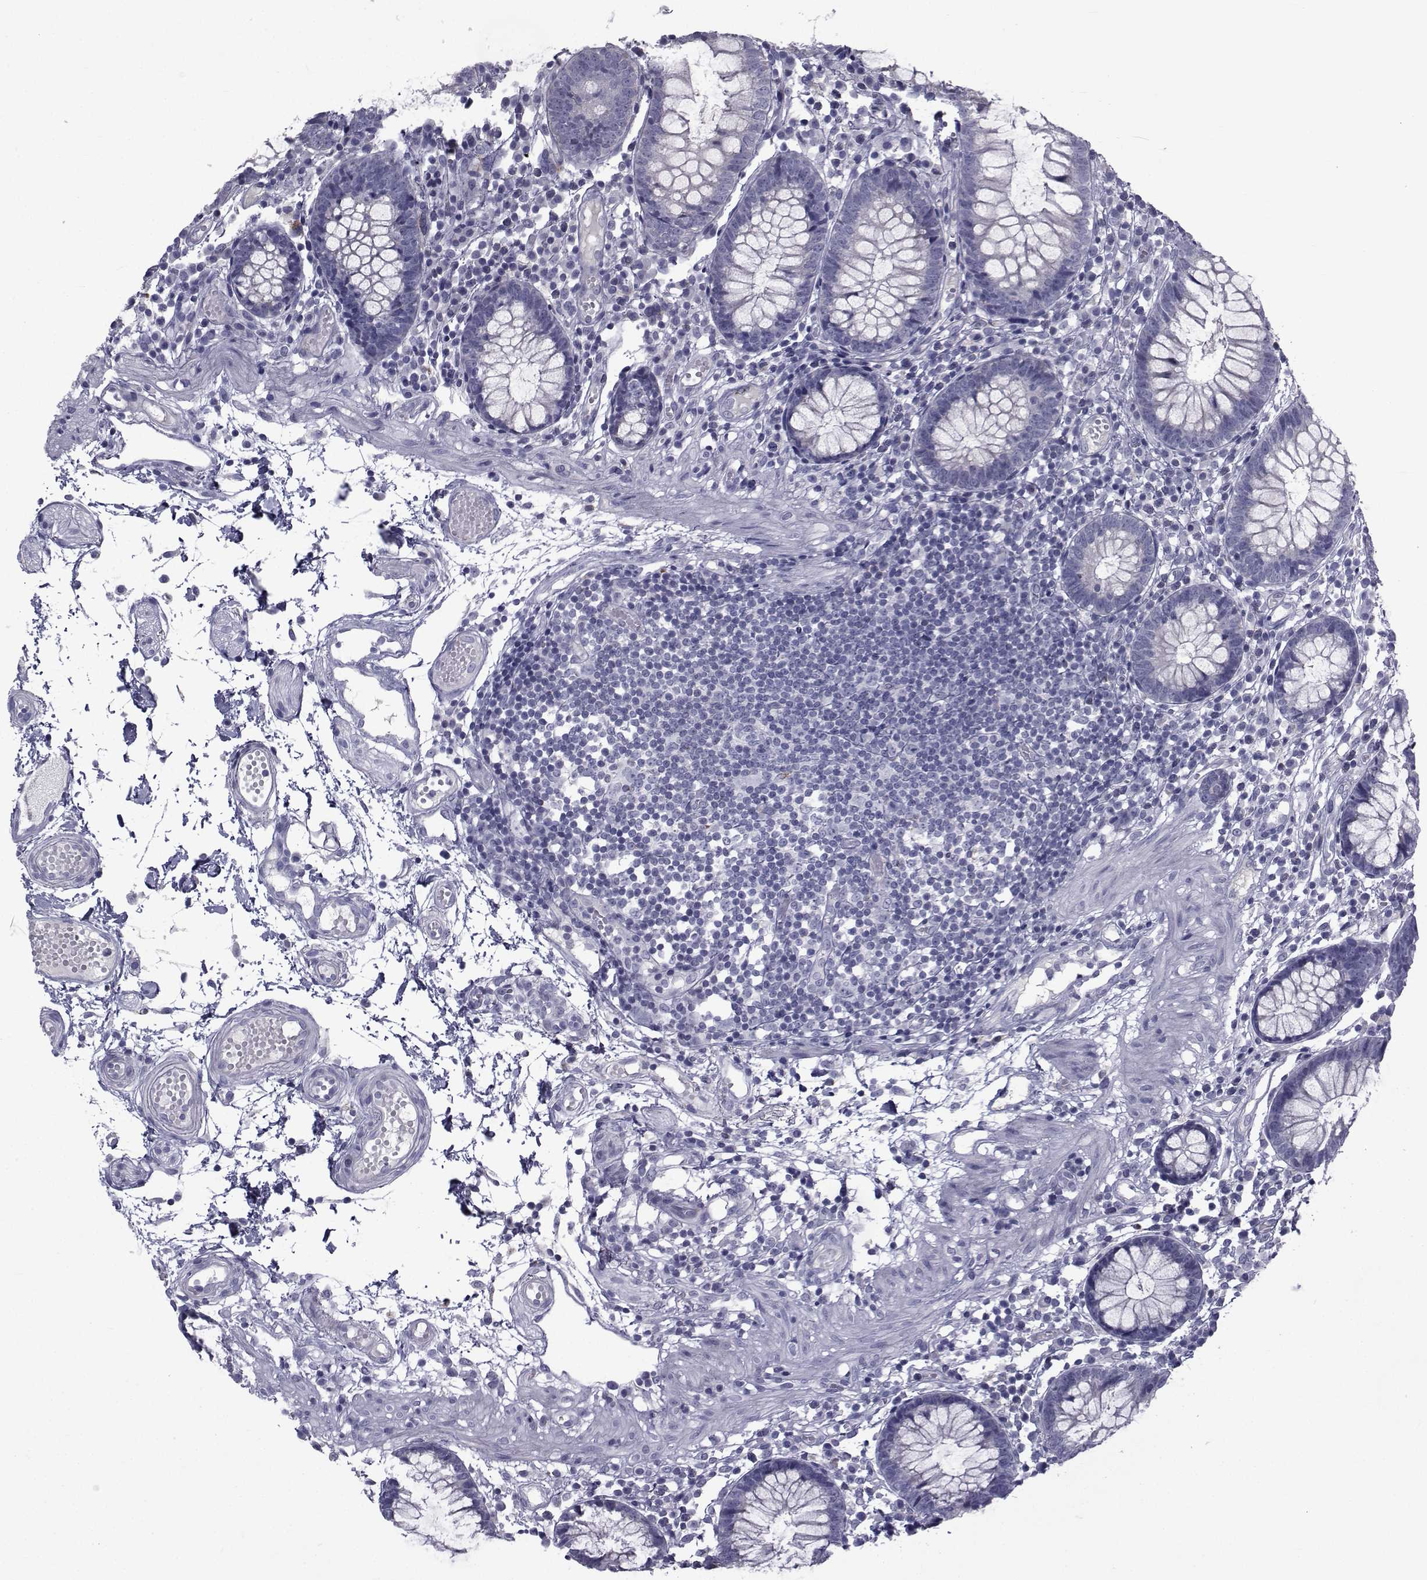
{"staining": {"intensity": "negative", "quantity": "none", "location": "none"}, "tissue": "colon", "cell_type": "Endothelial cells", "image_type": "normal", "snomed": [{"axis": "morphology", "description": "Normal tissue, NOS"}, {"axis": "morphology", "description": "Adenocarcinoma, NOS"}, {"axis": "topography", "description": "Colon"}], "caption": "Benign colon was stained to show a protein in brown. There is no significant positivity in endothelial cells. The staining was performed using DAB (3,3'-diaminobenzidine) to visualize the protein expression in brown, while the nuclei were stained in blue with hematoxylin (Magnification: 20x).", "gene": "FDXR", "patient": {"sex": "male", "age": 83}}